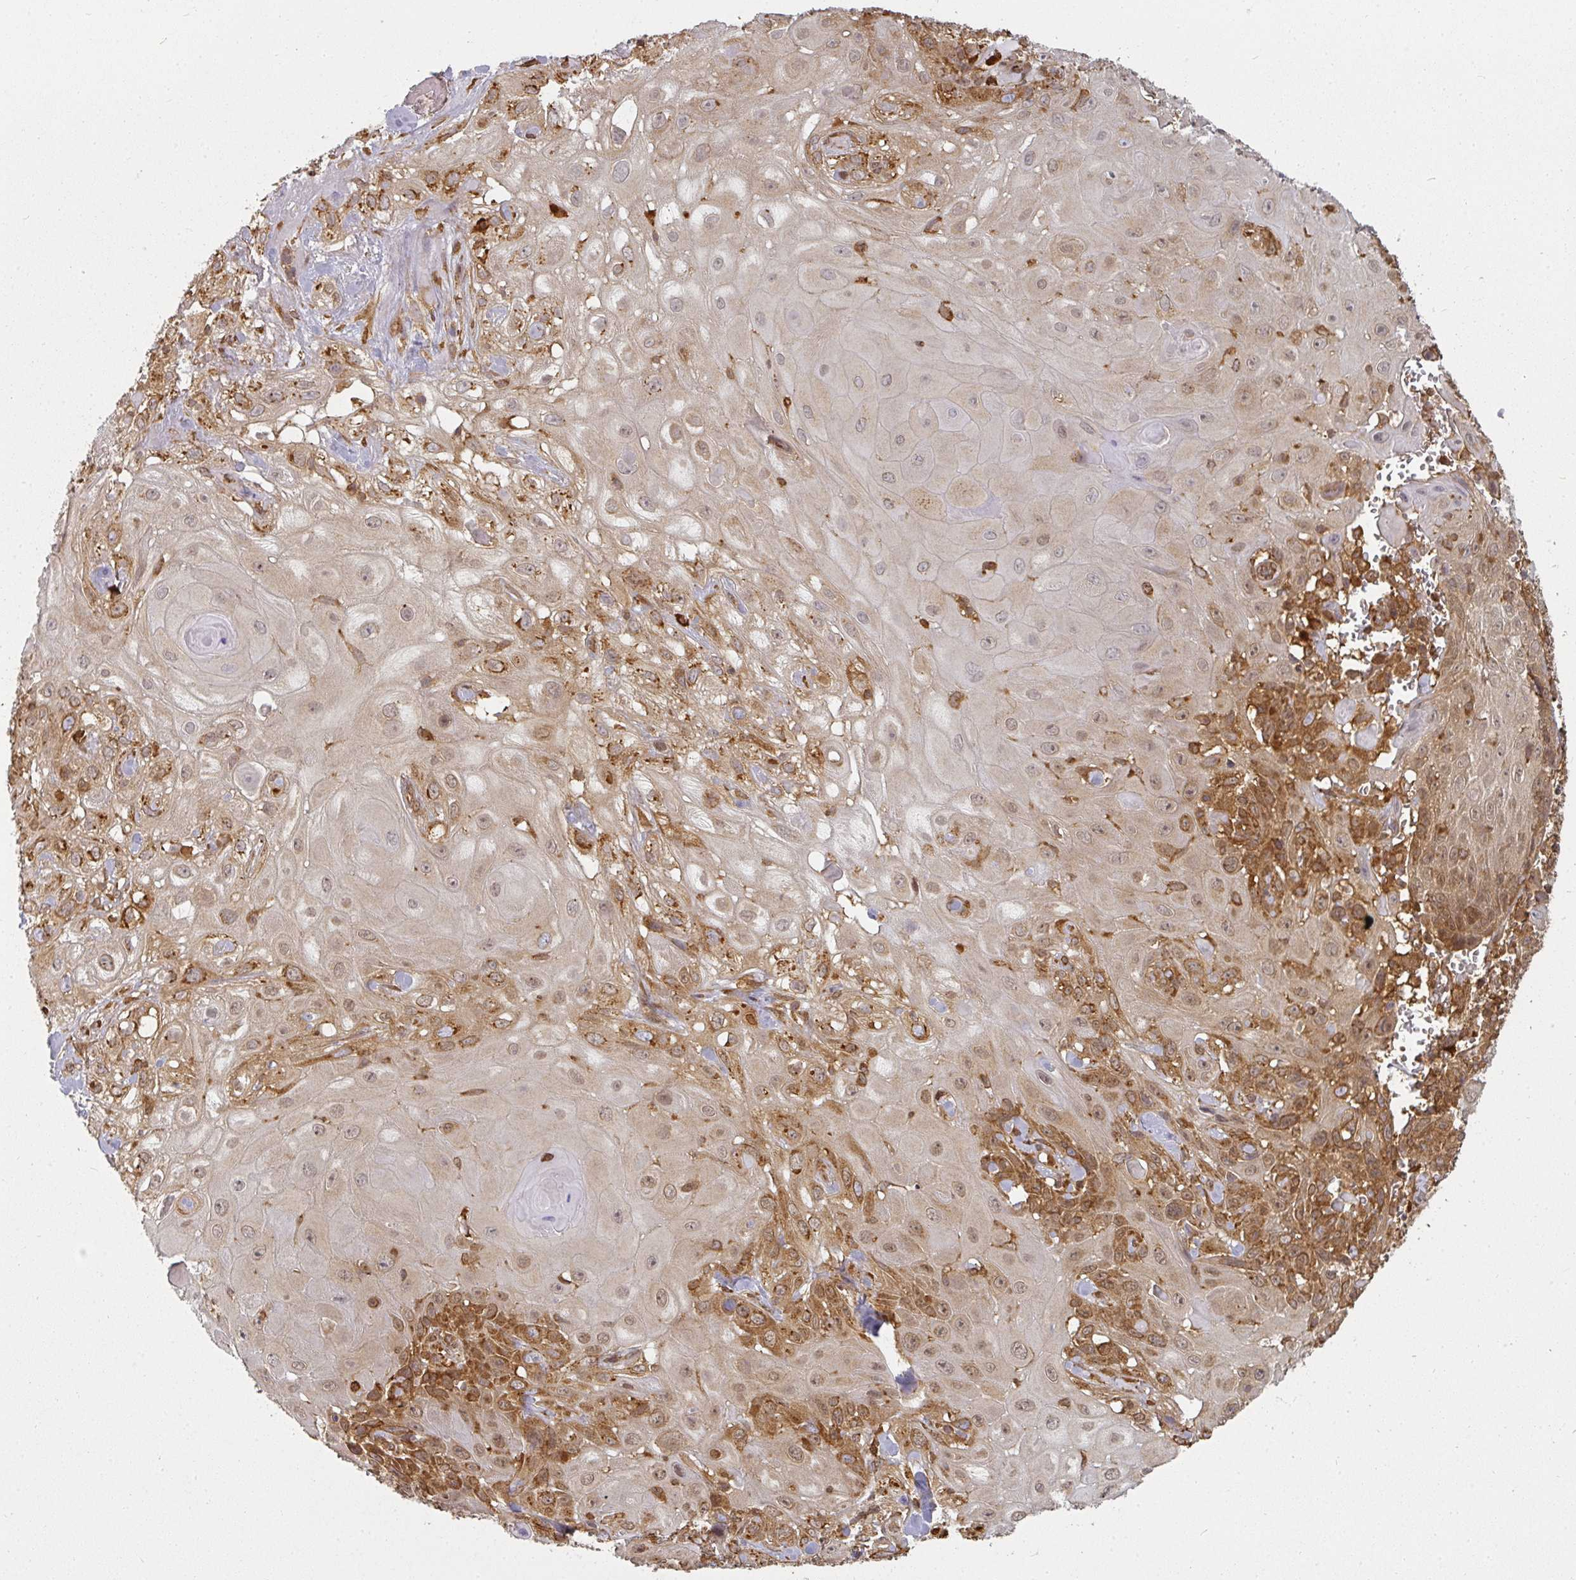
{"staining": {"intensity": "moderate", "quantity": "25%-75%", "location": "cytoplasmic/membranous"}, "tissue": "skin cancer", "cell_type": "Tumor cells", "image_type": "cancer", "snomed": [{"axis": "morphology", "description": "Normal tissue, NOS"}, {"axis": "morphology", "description": "Squamous cell carcinoma, NOS"}, {"axis": "topography", "description": "Skin"}, {"axis": "topography", "description": "Cartilage tissue"}], "caption": "An immunohistochemistry (IHC) image of neoplastic tissue is shown. Protein staining in brown labels moderate cytoplasmic/membranous positivity in skin cancer (squamous cell carcinoma) within tumor cells.", "gene": "PPP6R3", "patient": {"sex": "female", "age": 79}}